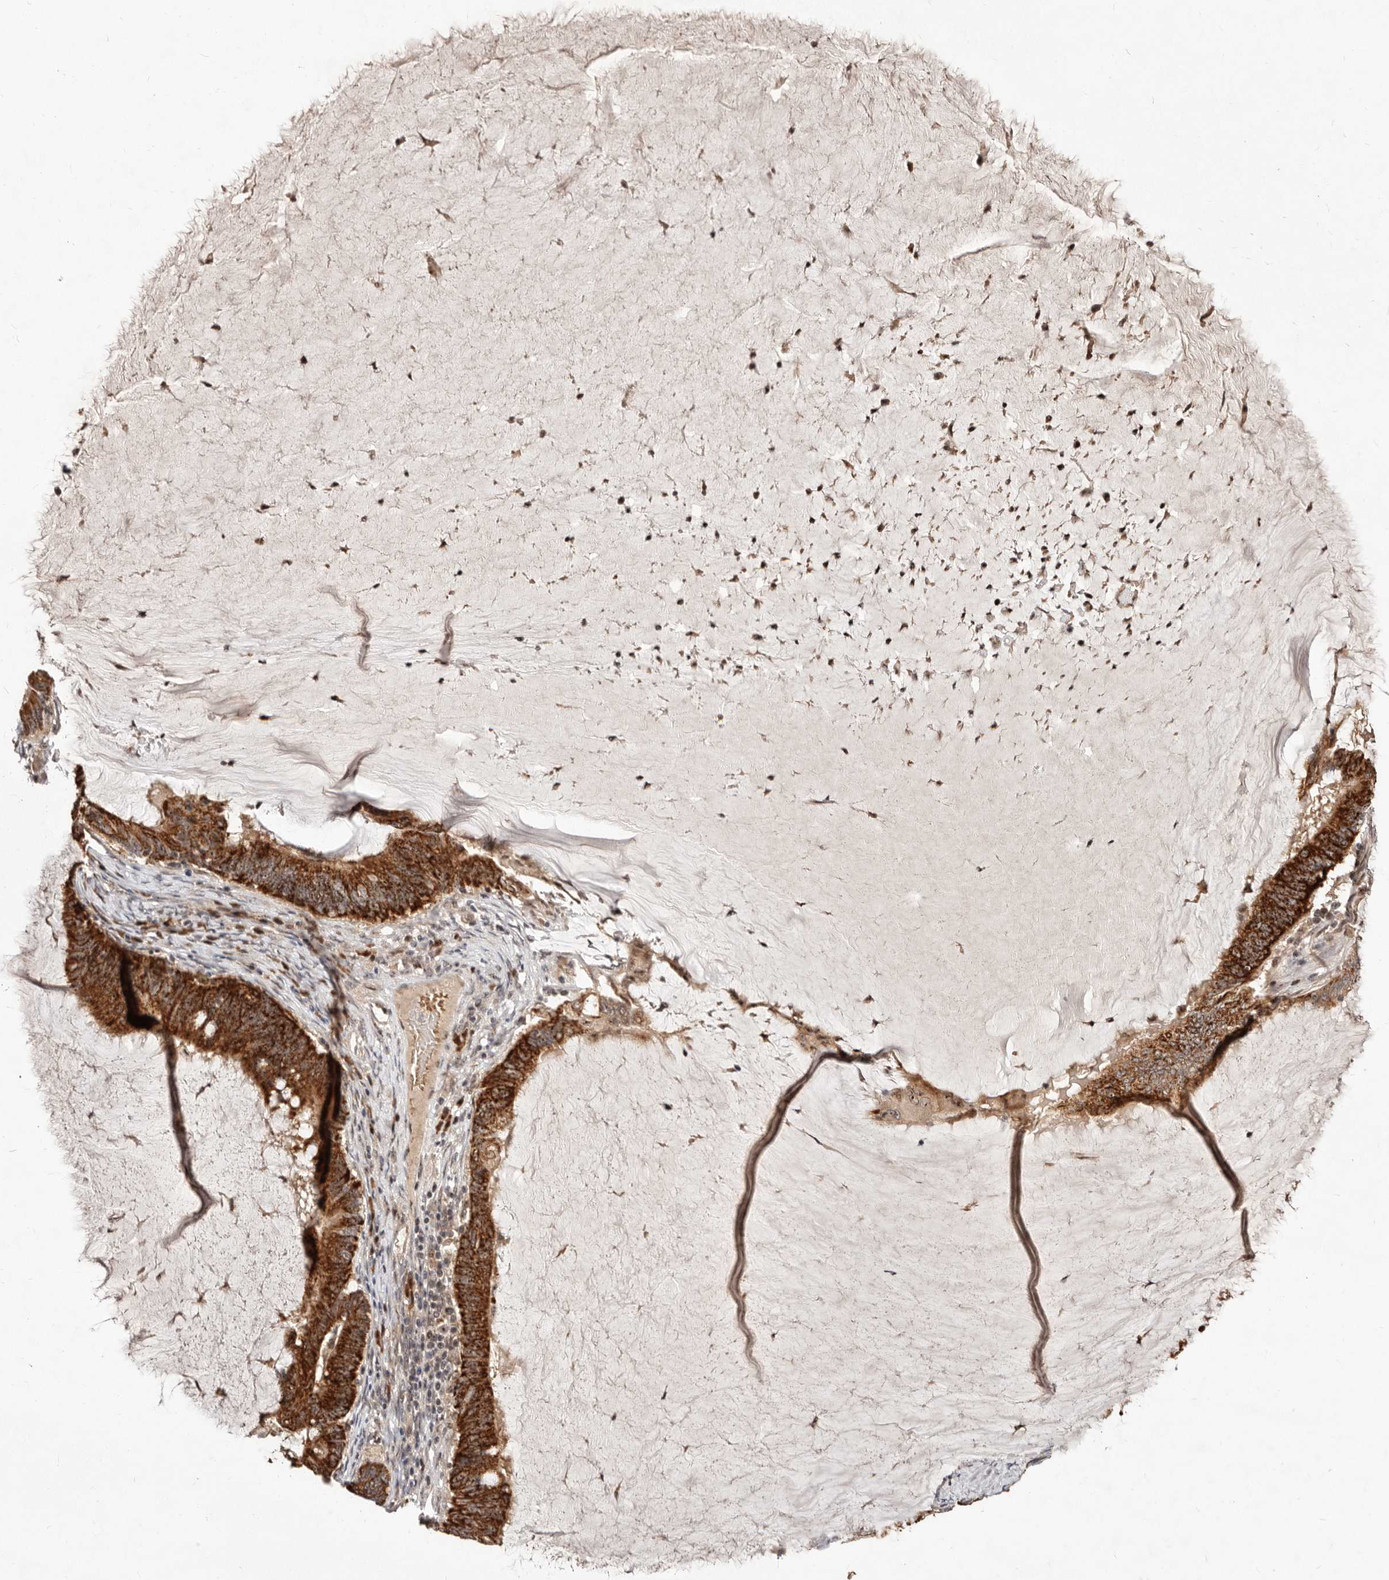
{"staining": {"intensity": "strong", "quantity": ">75%", "location": "cytoplasmic/membranous,nuclear"}, "tissue": "ovarian cancer", "cell_type": "Tumor cells", "image_type": "cancer", "snomed": [{"axis": "morphology", "description": "Cystadenocarcinoma, mucinous, NOS"}, {"axis": "topography", "description": "Ovary"}], "caption": "A brown stain labels strong cytoplasmic/membranous and nuclear positivity of a protein in ovarian mucinous cystadenocarcinoma tumor cells.", "gene": "APOL6", "patient": {"sex": "female", "age": 61}}